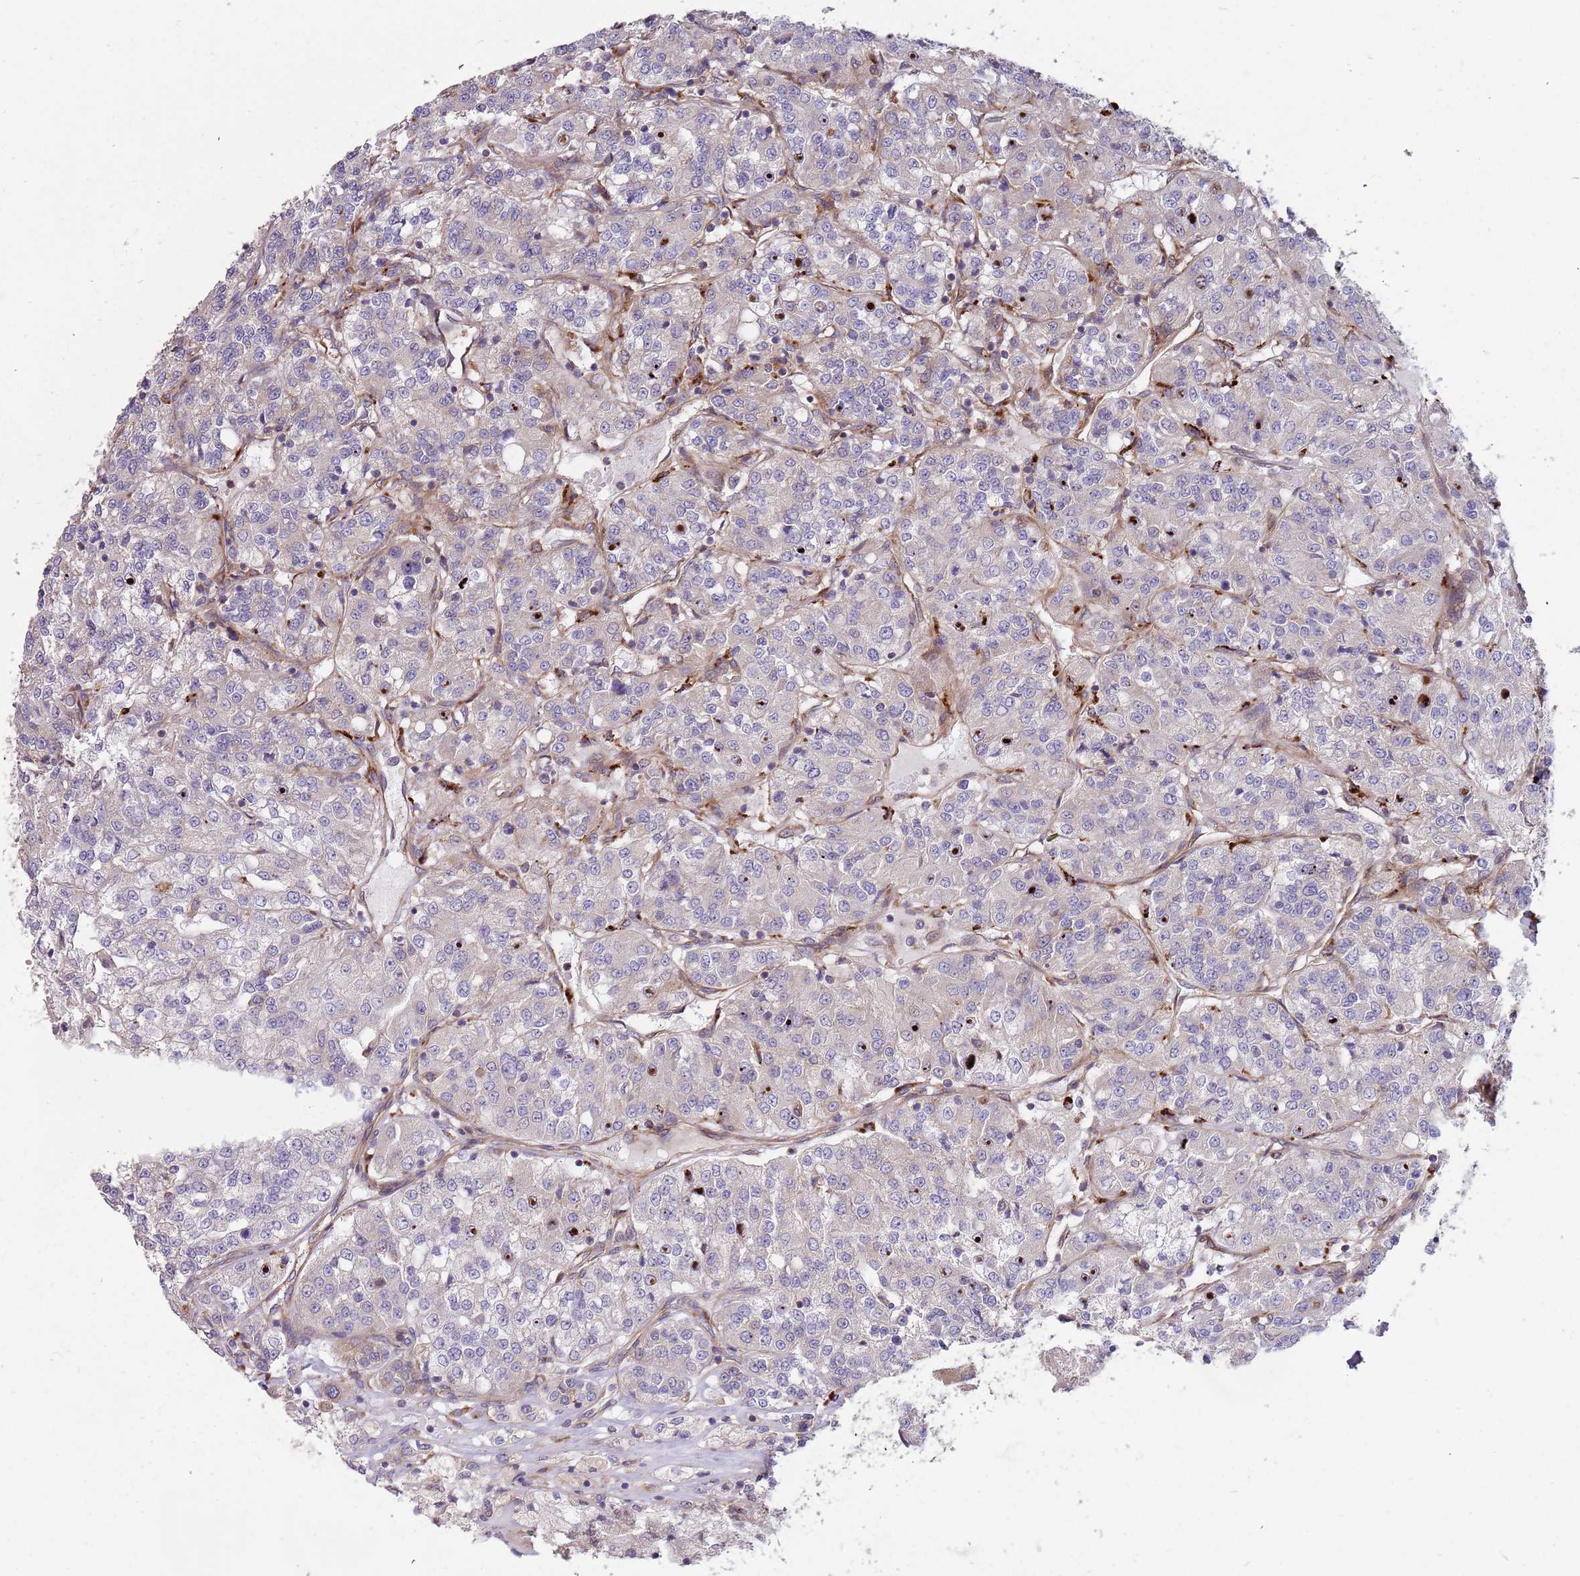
{"staining": {"intensity": "negative", "quantity": "none", "location": "none"}, "tissue": "renal cancer", "cell_type": "Tumor cells", "image_type": "cancer", "snomed": [{"axis": "morphology", "description": "Adenocarcinoma, NOS"}, {"axis": "topography", "description": "Kidney"}], "caption": "Histopathology image shows no significant protein expression in tumor cells of renal cancer (adenocarcinoma).", "gene": "ARMCX6", "patient": {"sex": "female", "age": 63}}